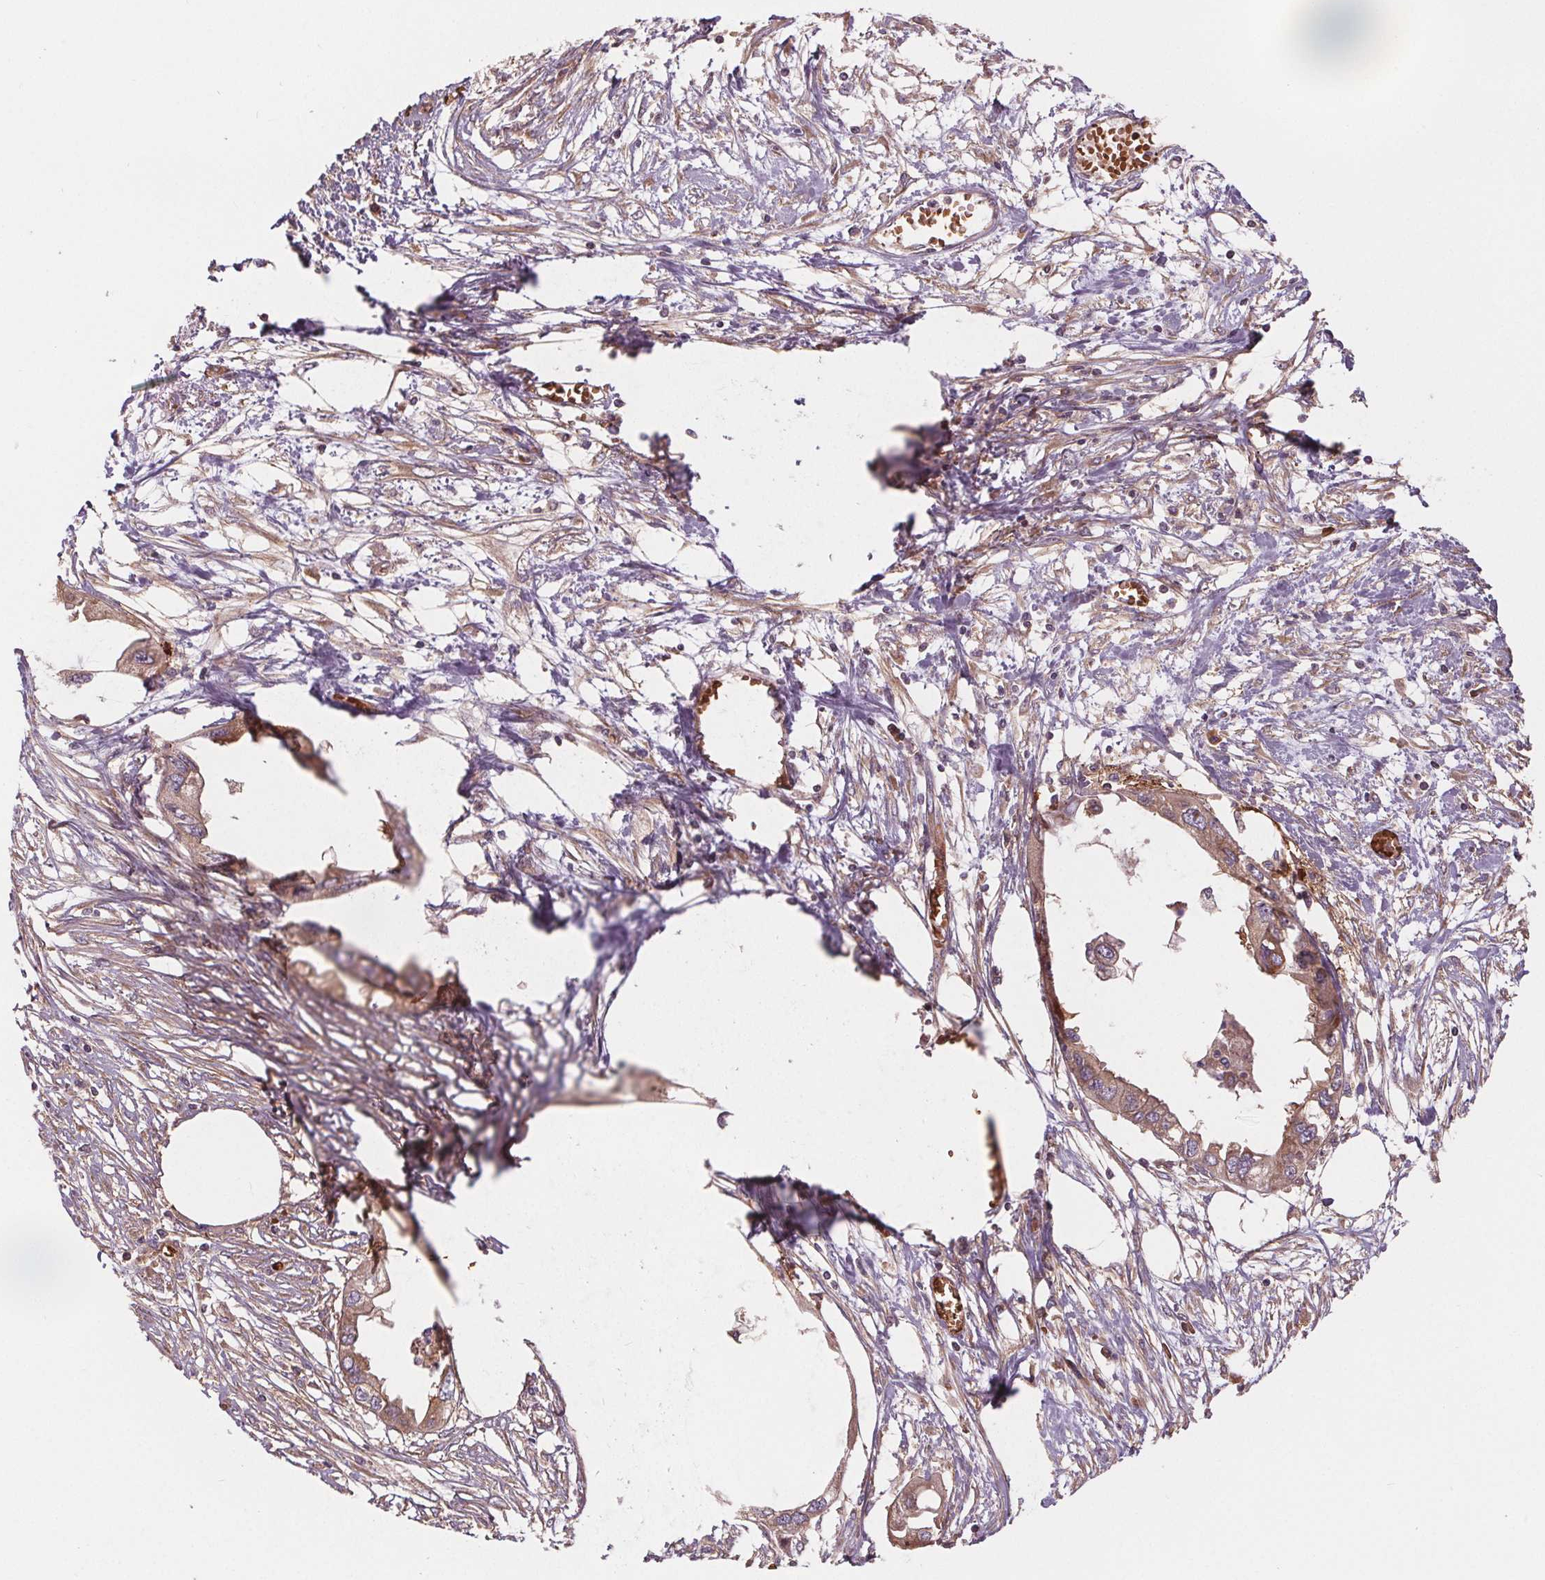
{"staining": {"intensity": "moderate", "quantity": ">75%", "location": "cytoplasmic/membranous"}, "tissue": "endometrial cancer", "cell_type": "Tumor cells", "image_type": "cancer", "snomed": [{"axis": "morphology", "description": "Adenocarcinoma, NOS"}, {"axis": "morphology", "description": "Adenocarcinoma, metastatic, NOS"}, {"axis": "topography", "description": "Adipose tissue"}, {"axis": "topography", "description": "Endometrium"}], "caption": "Moderate cytoplasmic/membranous expression for a protein is identified in about >75% of tumor cells of adenocarcinoma (endometrial) using IHC.", "gene": "EIF3D", "patient": {"sex": "female", "age": 67}}